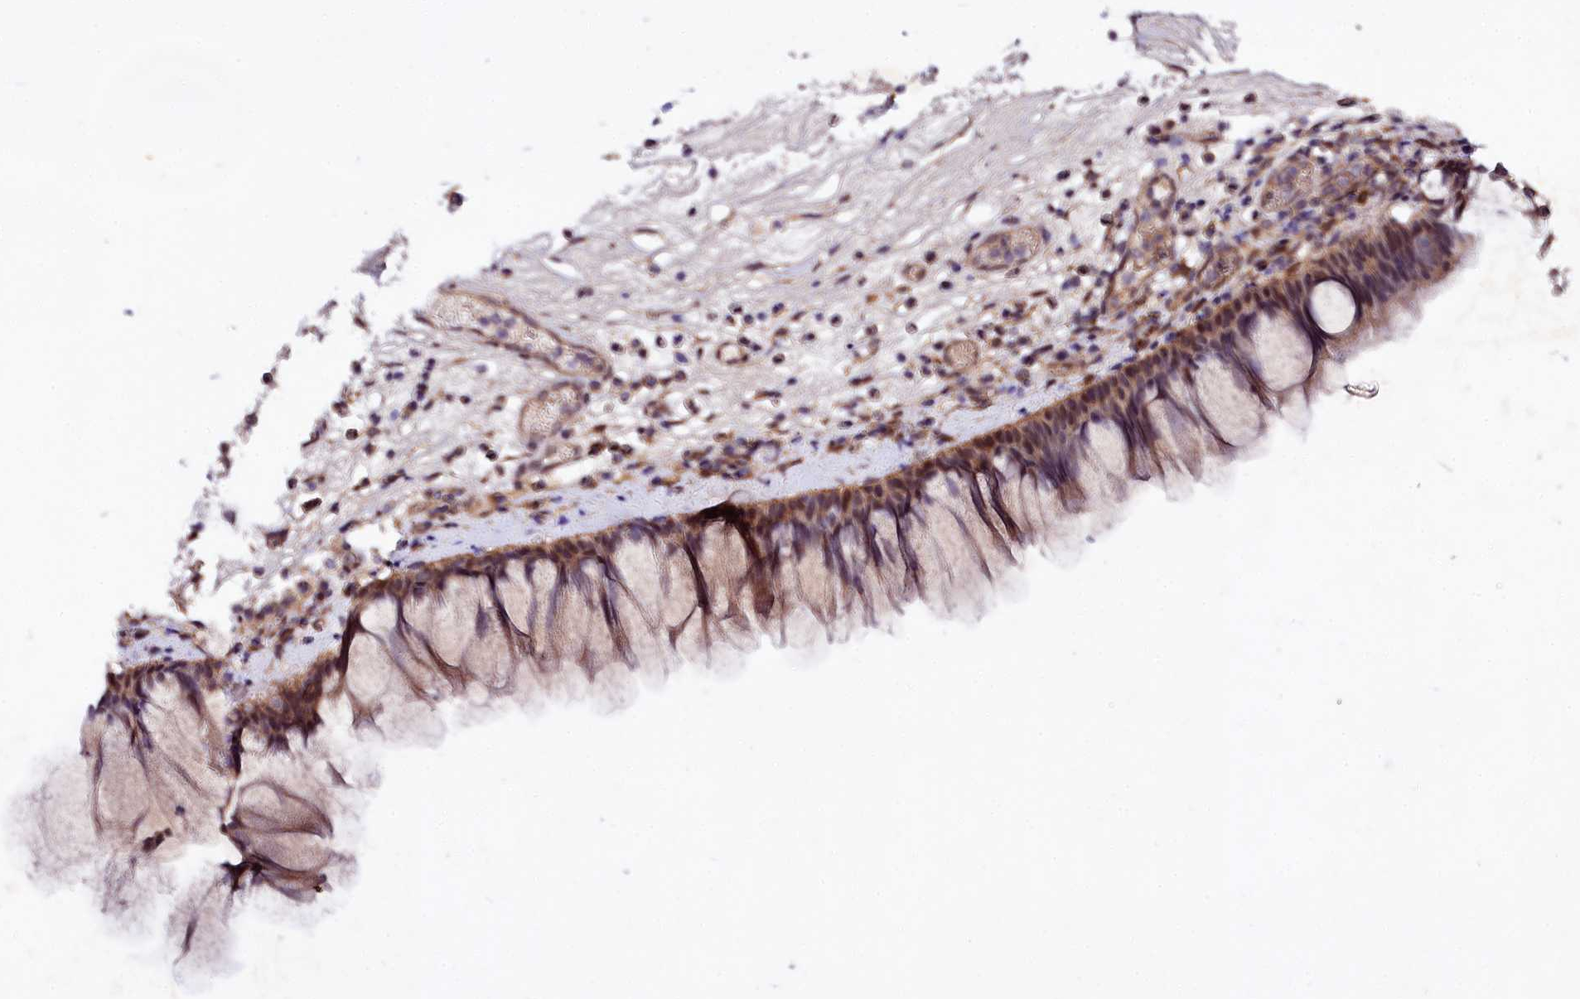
{"staining": {"intensity": "moderate", "quantity": ">75%", "location": "cytoplasmic/membranous,nuclear"}, "tissue": "nasopharynx", "cell_type": "Respiratory epithelial cells", "image_type": "normal", "snomed": [{"axis": "morphology", "description": "Normal tissue, NOS"}, {"axis": "morphology", "description": "Inflammation, NOS"}, {"axis": "topography", "description": "Nasopharynx"}], "caption": "Immunohistochemical staining of normal human nasopharynx reveals moderate cytoplasmic/membranous,nuclear protein staining in approximately >75% of respiratory epithelial cells.", "gene": "PHLDB1", "patient": {"sex": "male", "age": 70}}